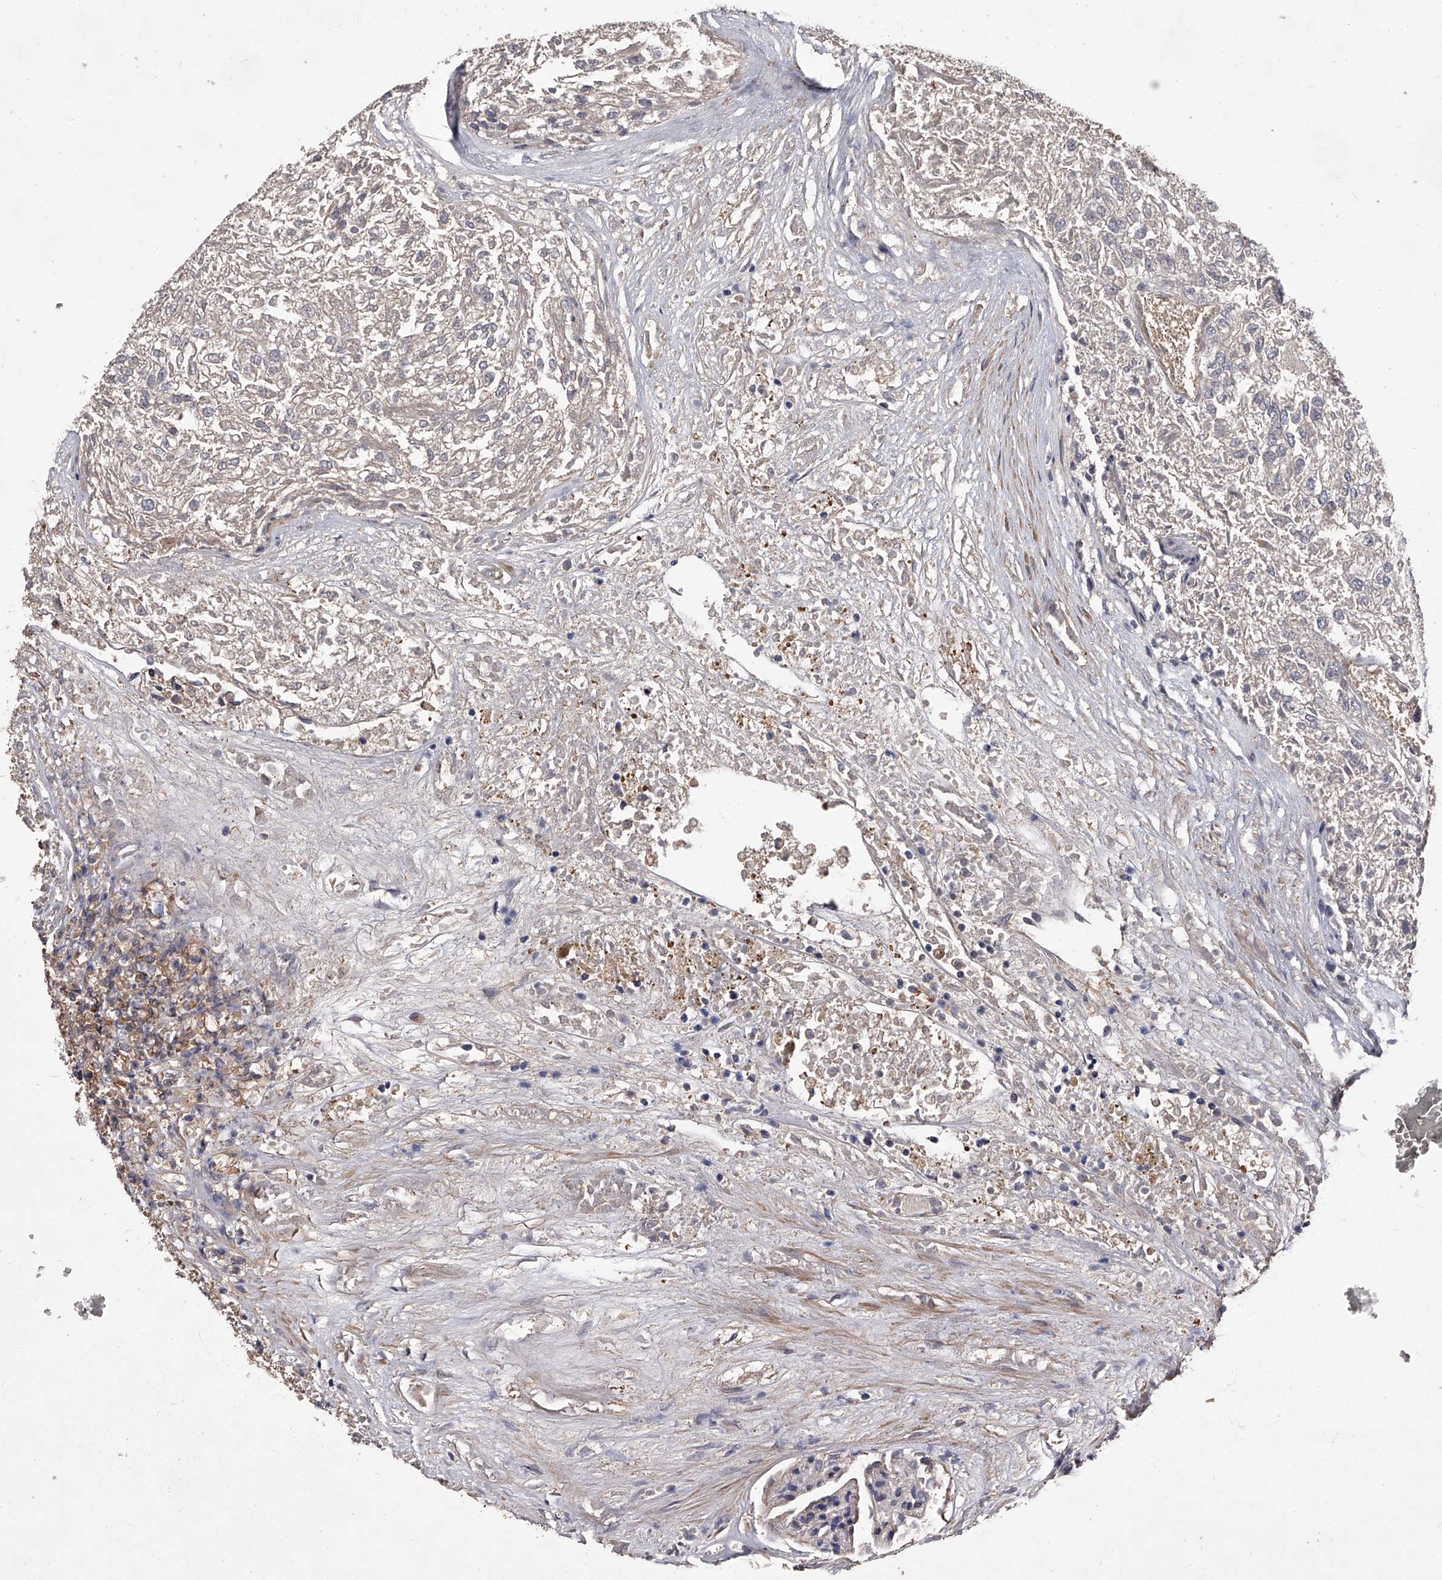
{"staining": {"intensity": "negative", "quantity": "none", "location": "none"}, "tissue": "renal cancer", "cell_type": "Tumor cells", "image_type": "cancer", "snomed": [{"axis": "morphology", "description": "Adenocarcinoma, NOS"}, {"axis": "topography", "description": "Kidney"}], "caption": "A photomicrograph of adenocarcinoma (renal) stained for a protein exhibits no brown staining in tumor cells.", "gene": "STK36", "patient": {"sex": "female", "age": 54}}